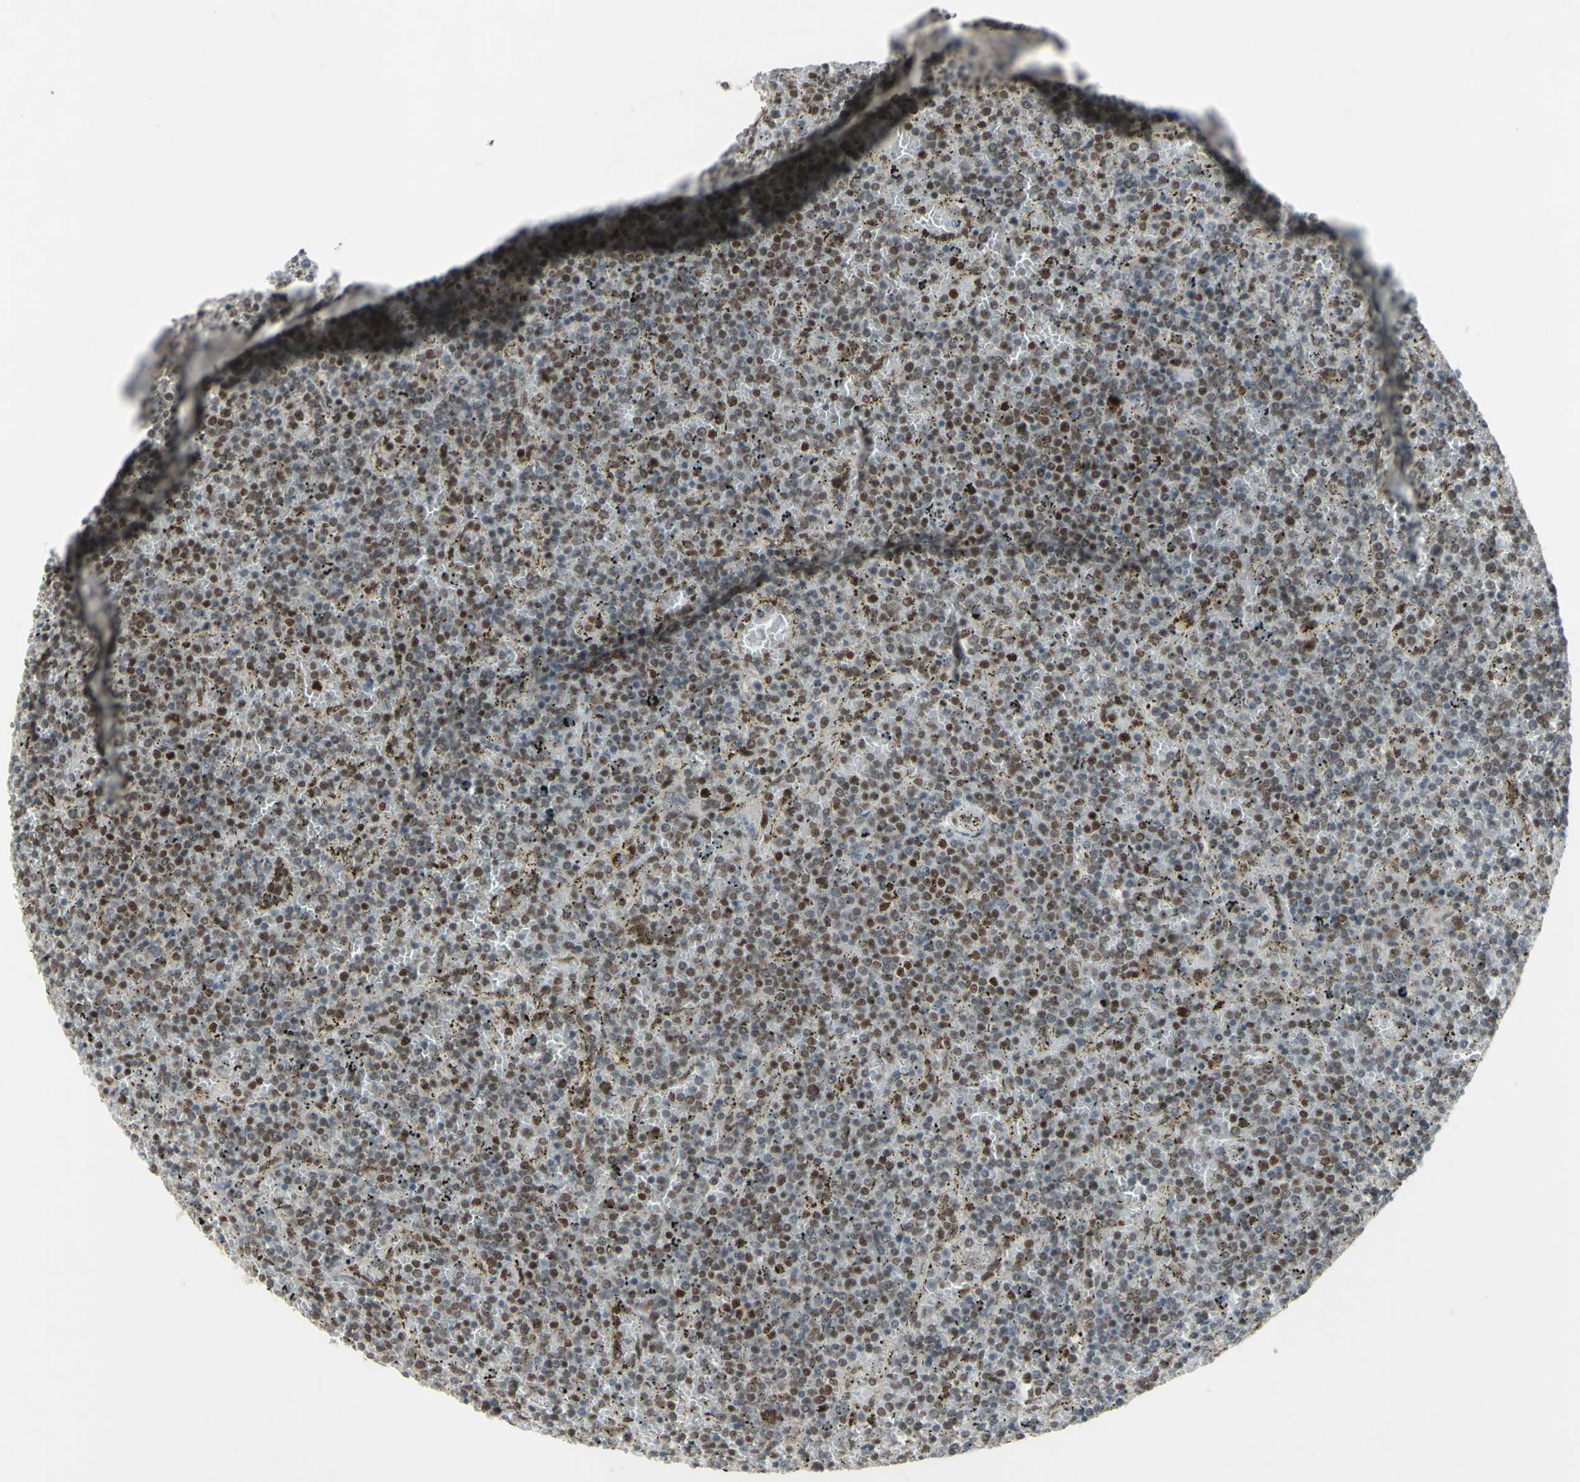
{"staining": {"intensity": "moderate", "quantity": "25%-75%", "location": "nuclear"}, "tissue": "lymphoma", "cell_type": "Tumor cells", "image_type": "cancer", "snomed": [{"axis": "morphology", "description": "Malignant lymphoma, non-Hodgkin's type, Low grade"}, {"axis": "topography", "description": "Spleen"}], "caption": "IHC of human low-grade malignant lymphoma, non-Hodgkin's type reveals medium levels of moderate nuclear expression in approximately 25%-75% of tumor cells. Using DAB (3,3'-diaminobenzidine) (brown) and hematoxylin (blue) stains, captured at high magnification using brightfield microscopy.", "gene": "CCNT1", "patient": {"sex": "female", "age": 77}}